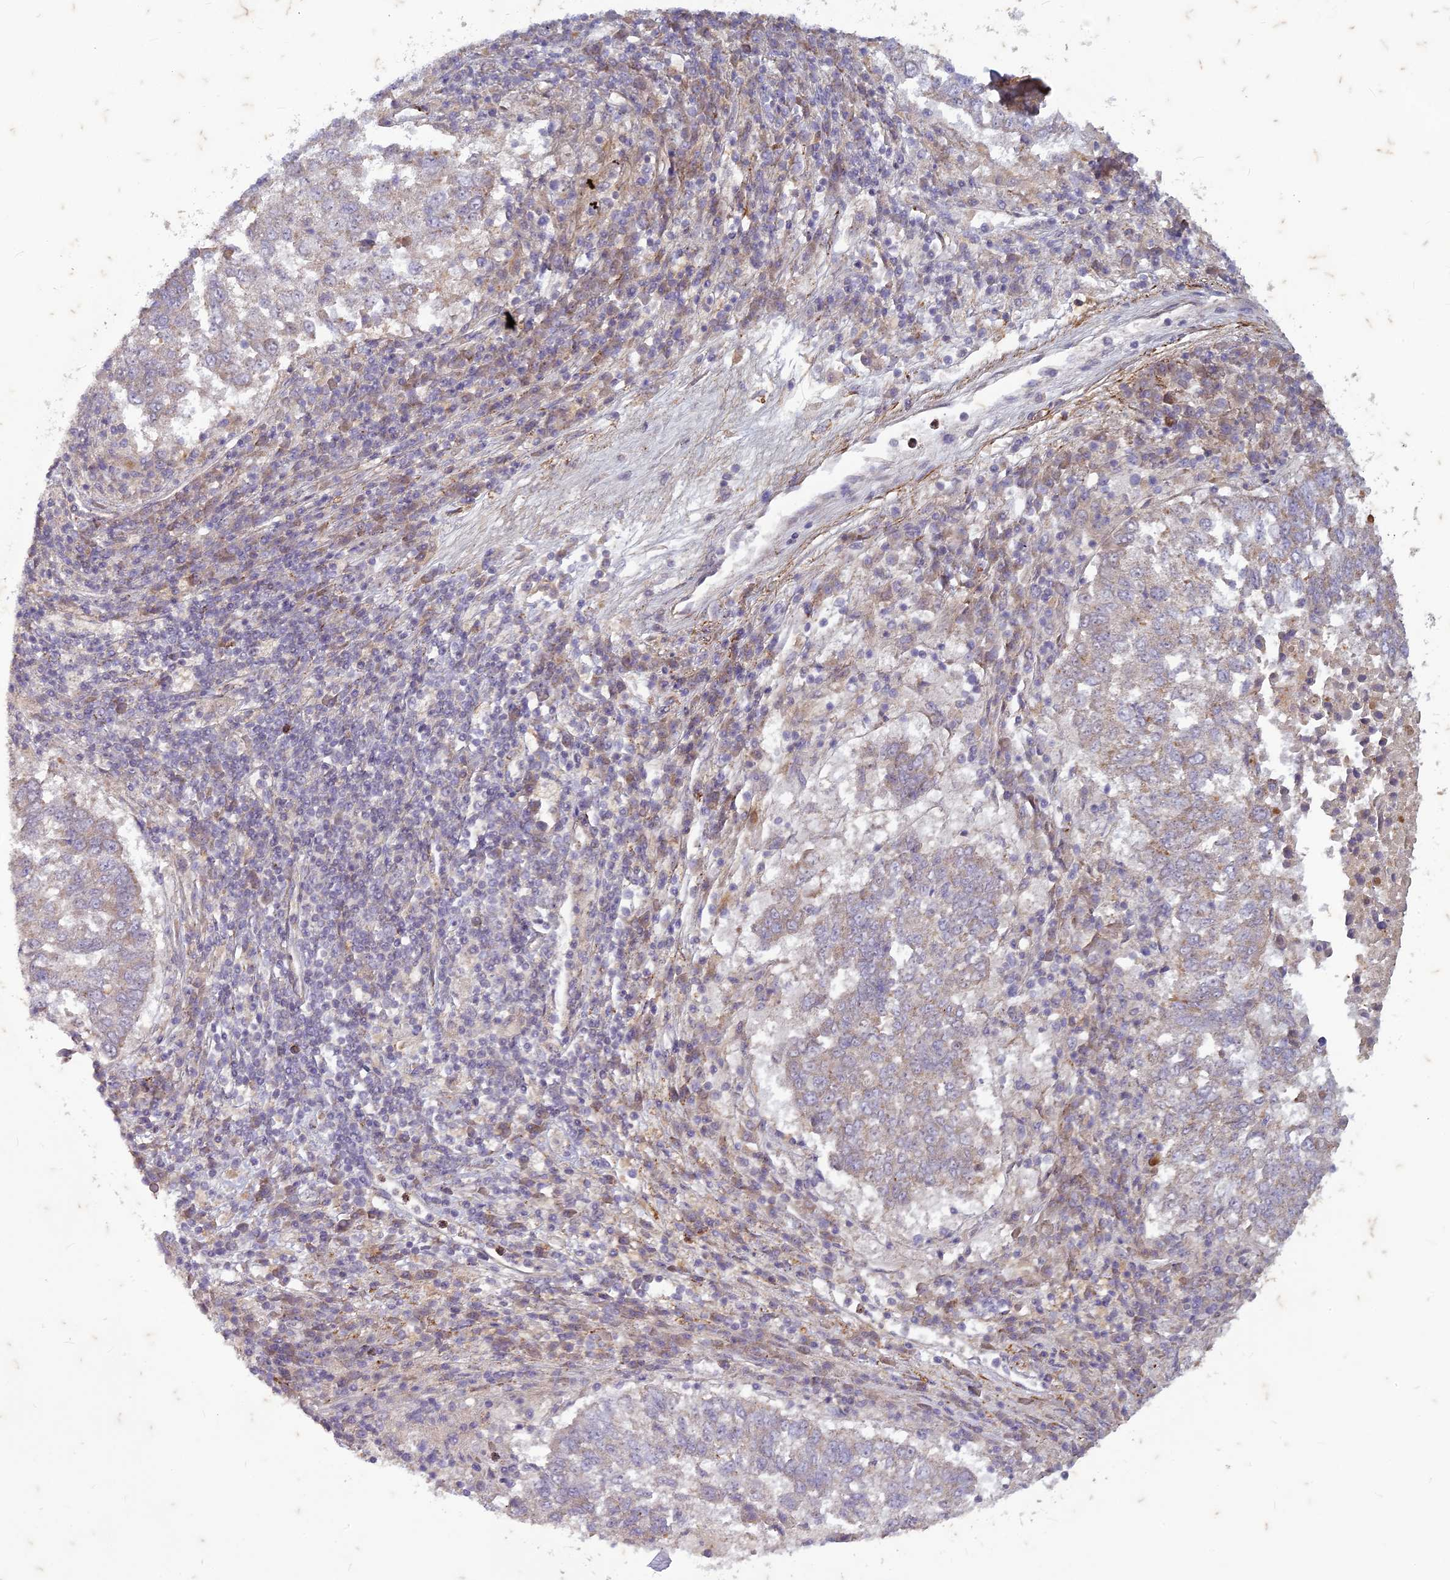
{"staining": {"intensity": "negative", "quantity": "none", "location": "none"}, "tissue": "lung cancer", "cell_type": "Tumor cells", "image_type": "cancer", "snomed": [{"axis": "morphology", "description": "Squamous cell carcinoma, NOS"}, {"axis": "topography", "description": "Lung"}], "caption": "A micrograph of lung cancer (squamous cell carcinoma) stained for a protein displays no brown staining in tumor cells.", "gene": "TCF25", "patient": {"sex": "male", "age": 73}}